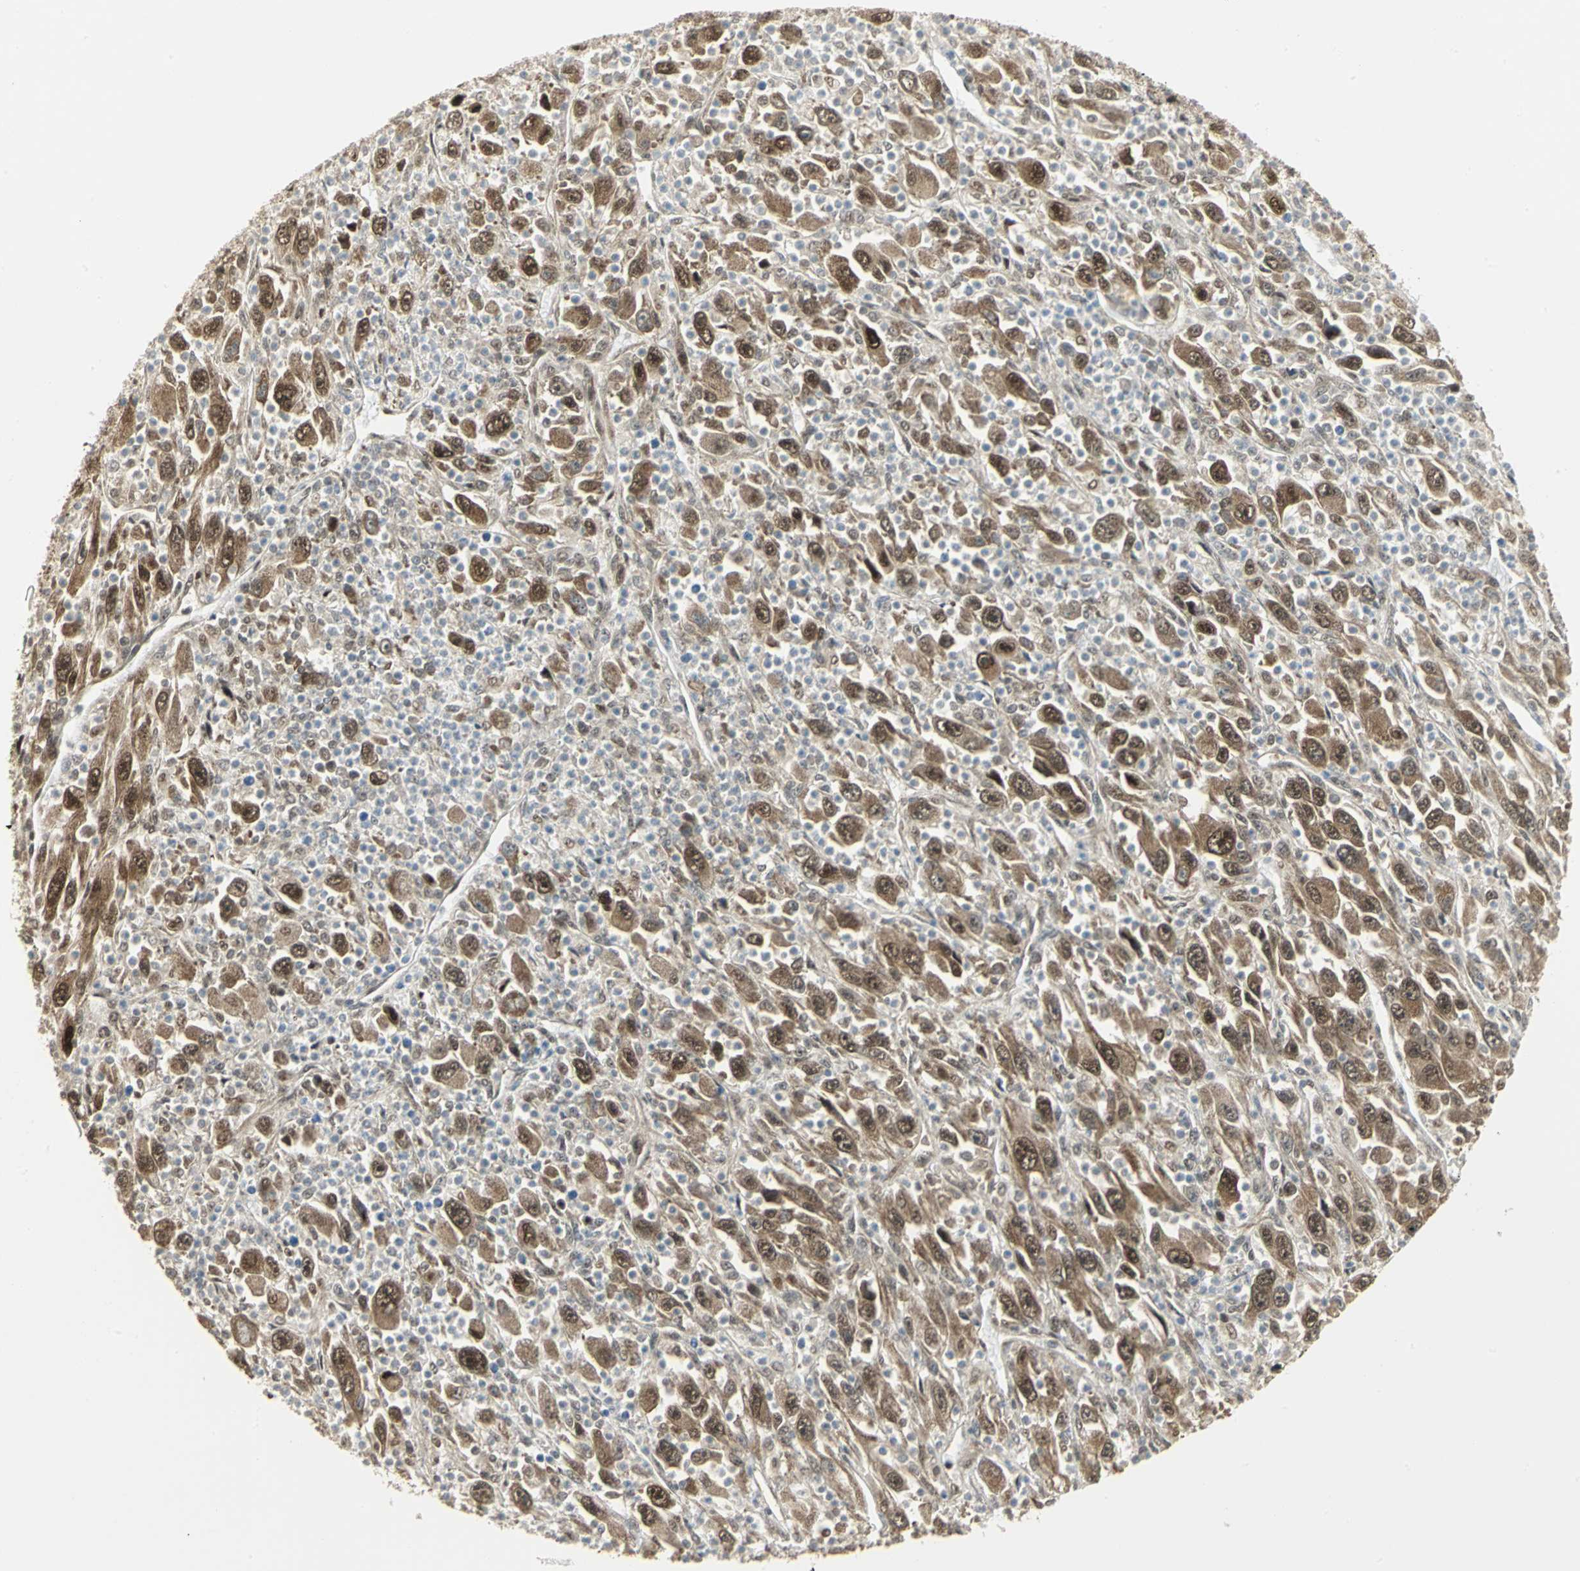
{"staining": {"intensity": "moderate", "quantity": ">75%", "location": "cytoplasmic/membranous,nuclear"}, "tissue": "melanoma", "cell_type": "Tumor cells", "image_type": "cancer", "snomed": [{"axis": "morphology", "description": "Malignant melanoma, Metastatic site"}, {"axis": "topography", "description": "Skin"}], "caption": "Malignant melanoma (metastatic site) stained with immunohistochemistry (IHC) exhibits moderate cytoplasmic/membranous and nuclear positivity in approximately >75% of tumor cells. (DAB = brown stain, brightfield microscopy at high magnification).", "gene": "PSMC4", "patient": {"sex": "female", "age": 56}}